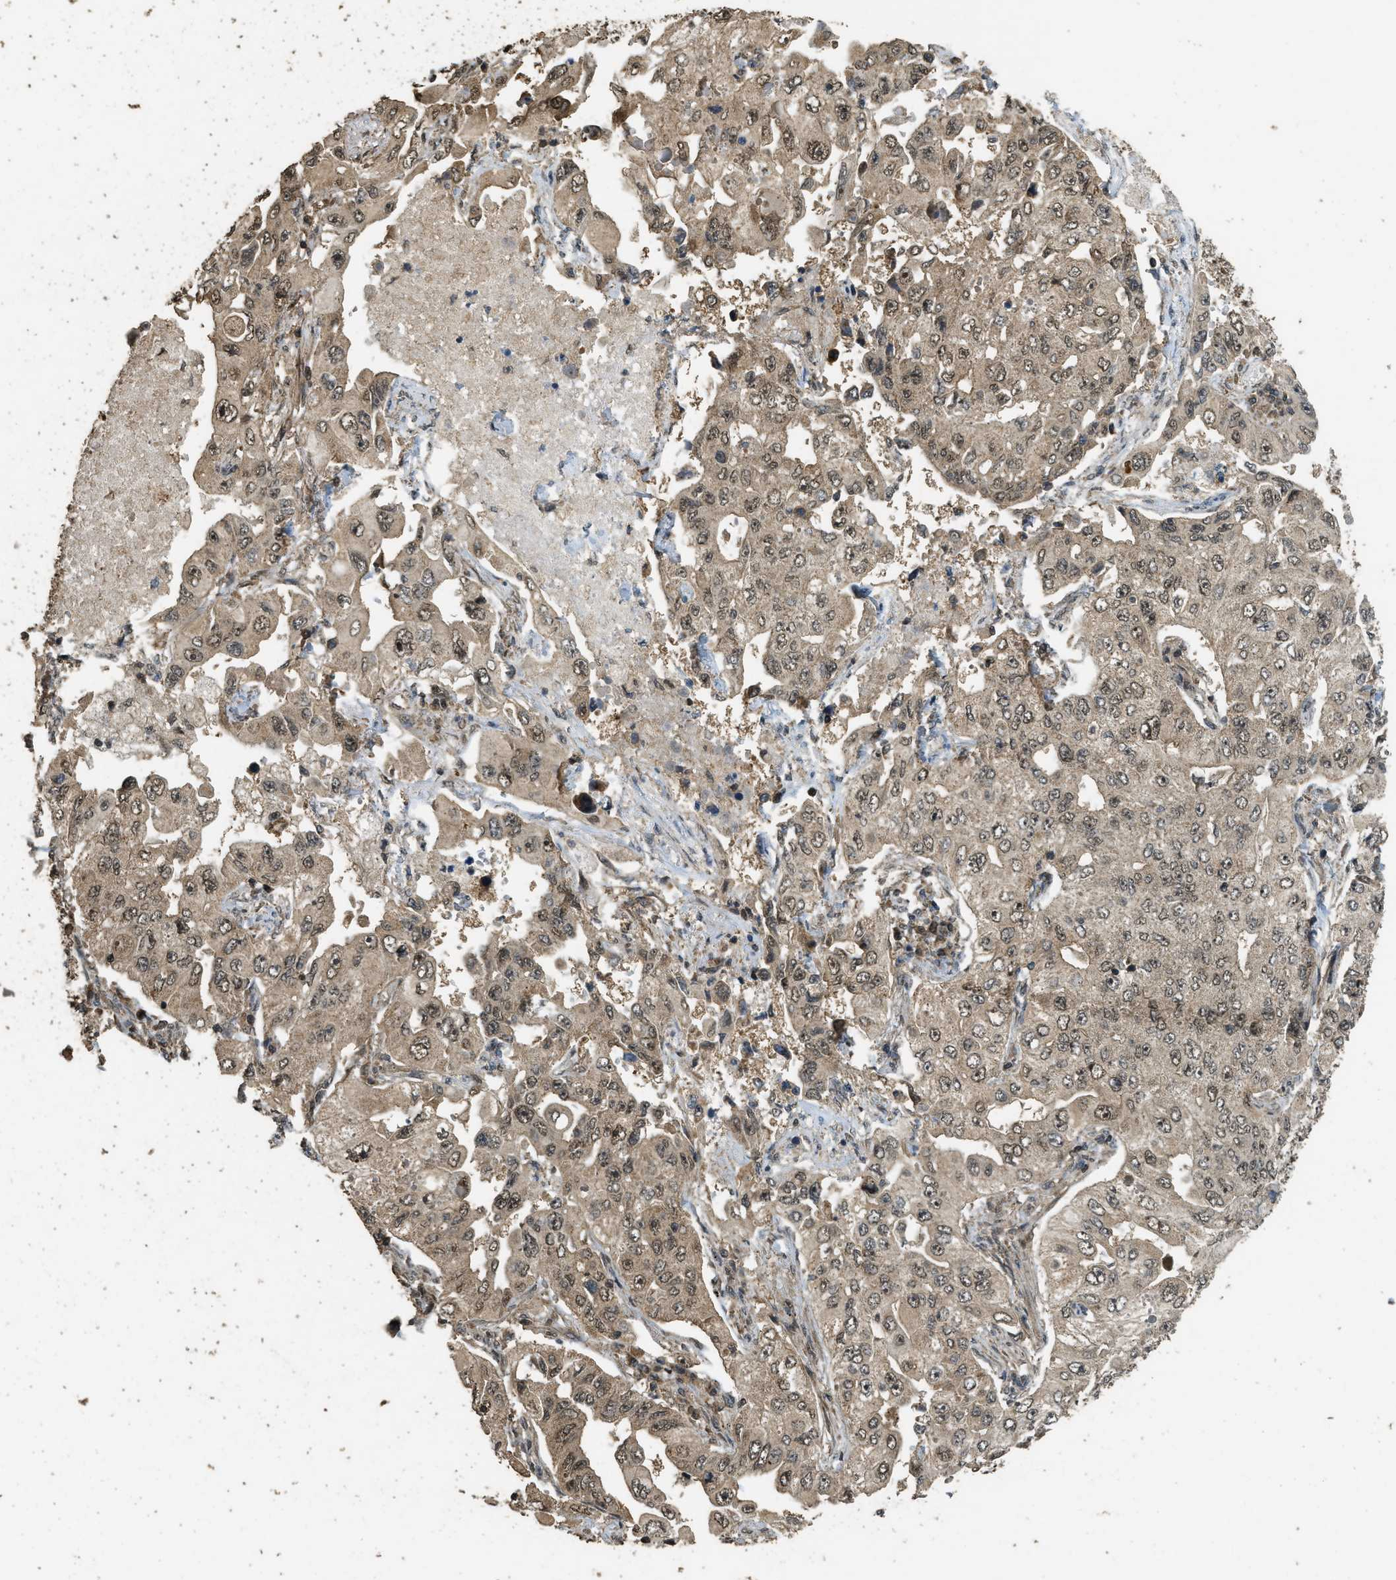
{"staining": {"intensity": "moderate", "quantity": ">75%", "location": "cytoplasmic/membranous,nuclear"}, "tissue": "lung cancer", "cell_type": "Tumor cells", "image_type": "cancer", "snomed": [{"axis": "morphology", "description": "Adenocarcinoma, NOS"}, {"axis": "topography", "description": "Lung"}], "caption": "High-magnification brightfield microscopy of adenocarcinoma (lung) stained with DAB (3,3'-diaminobenzidine) (brown) and counterstained with hematoxylin (blue). tumor cells exhibit moderate cytoplasmic/membranous and nuclear expression is present in about>75% of cells. (DAB (3,3'-diaminobenzidine) = brown stain, brightfield microscopy at high magnification).", "gene": "CTPS1", "patient": {"sex": "male", "age": 84}}